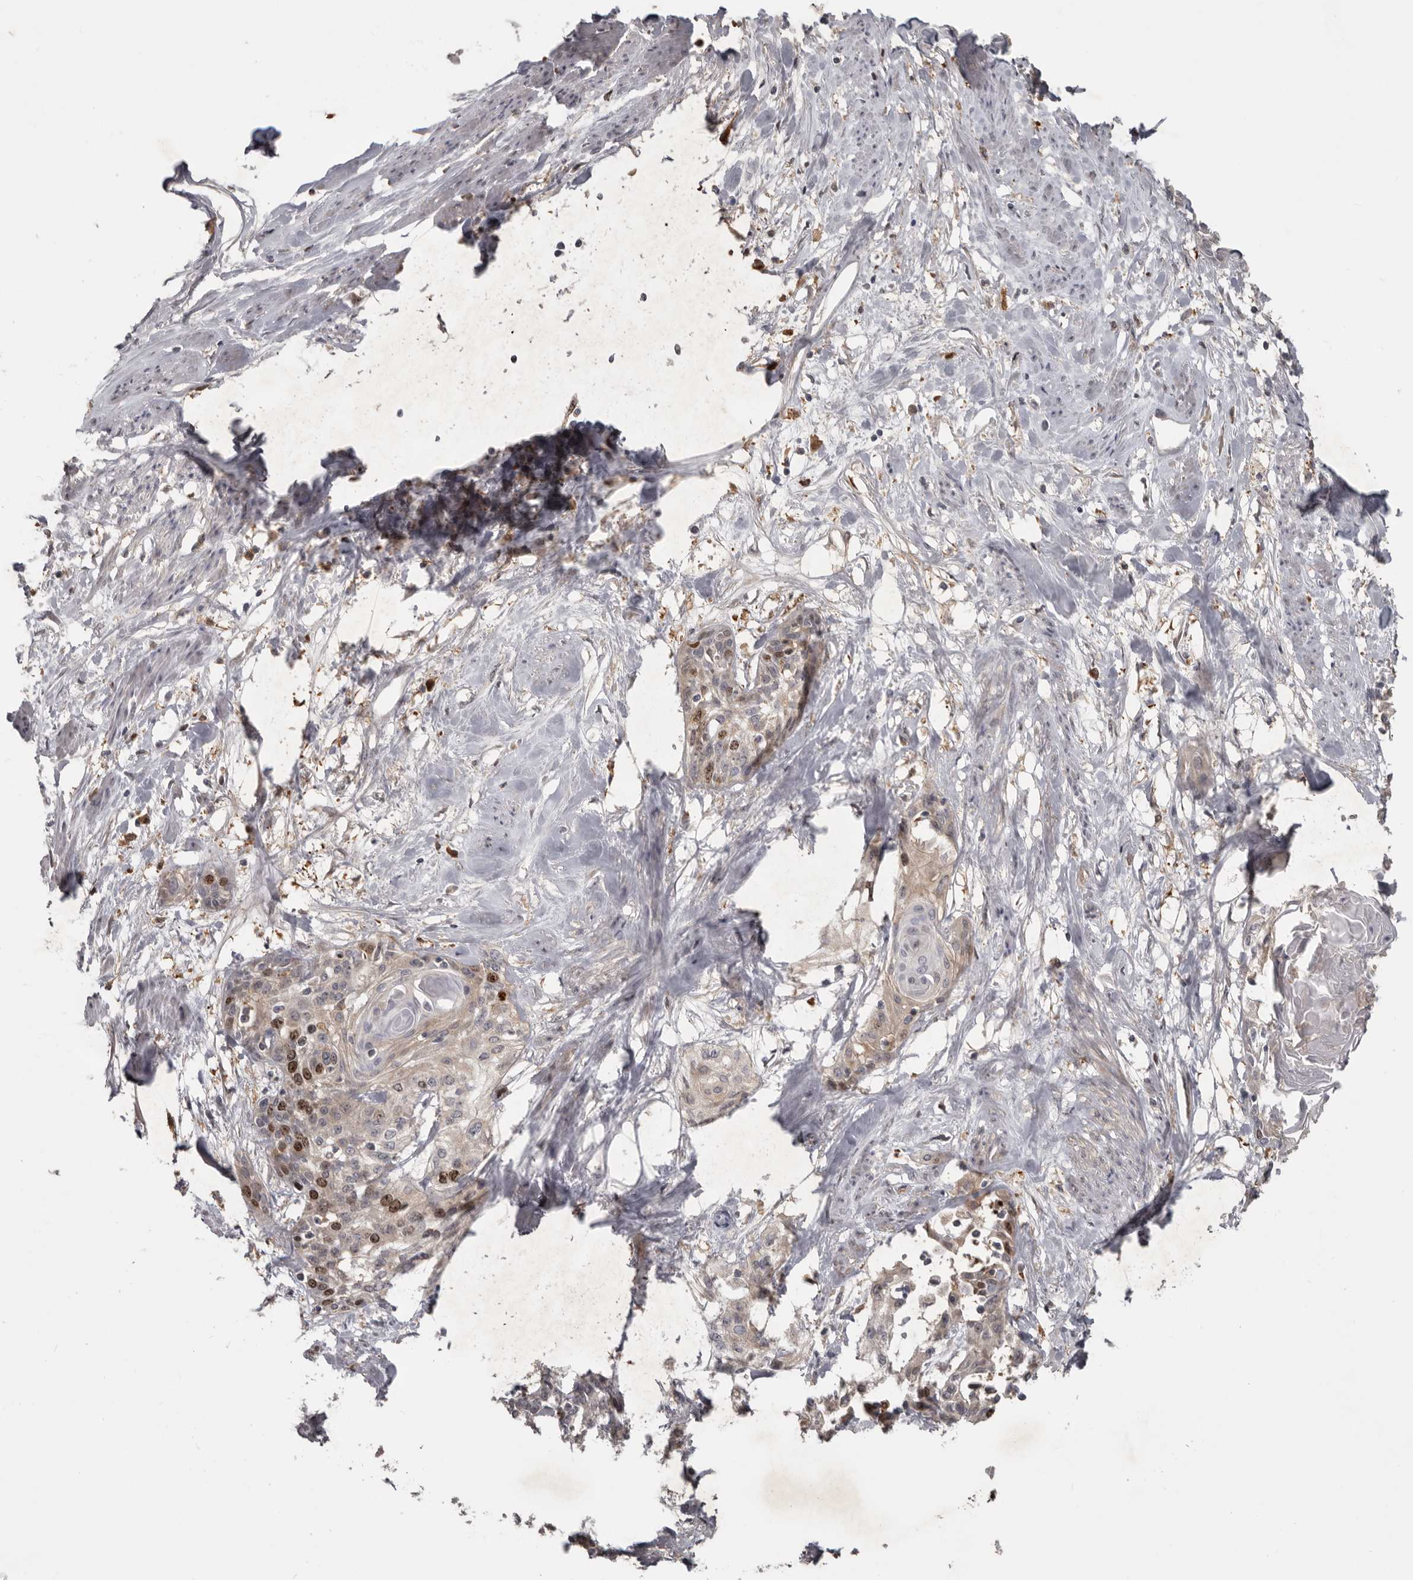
{"staining": {"intensity": "moderate", "quantity": "<25%", "location": "nuclear"}, "tissue": "cervical cancer", "cell_type": "Tumor cells", "image_type": "cancer", "snomed": [{"axis": "morphology", "description": "Squamous cell carcinoma, NOS"}, {"axis": "topography", "description": "Cervix"}], "caption": "Protein expression analysis of human squamous cell carcinoma (cervical) reveals moderate nuclear expression in approximately <25% of tumor cells.", "gene": "CDCA8", "patient": {"sex": "female", "age": 57}}